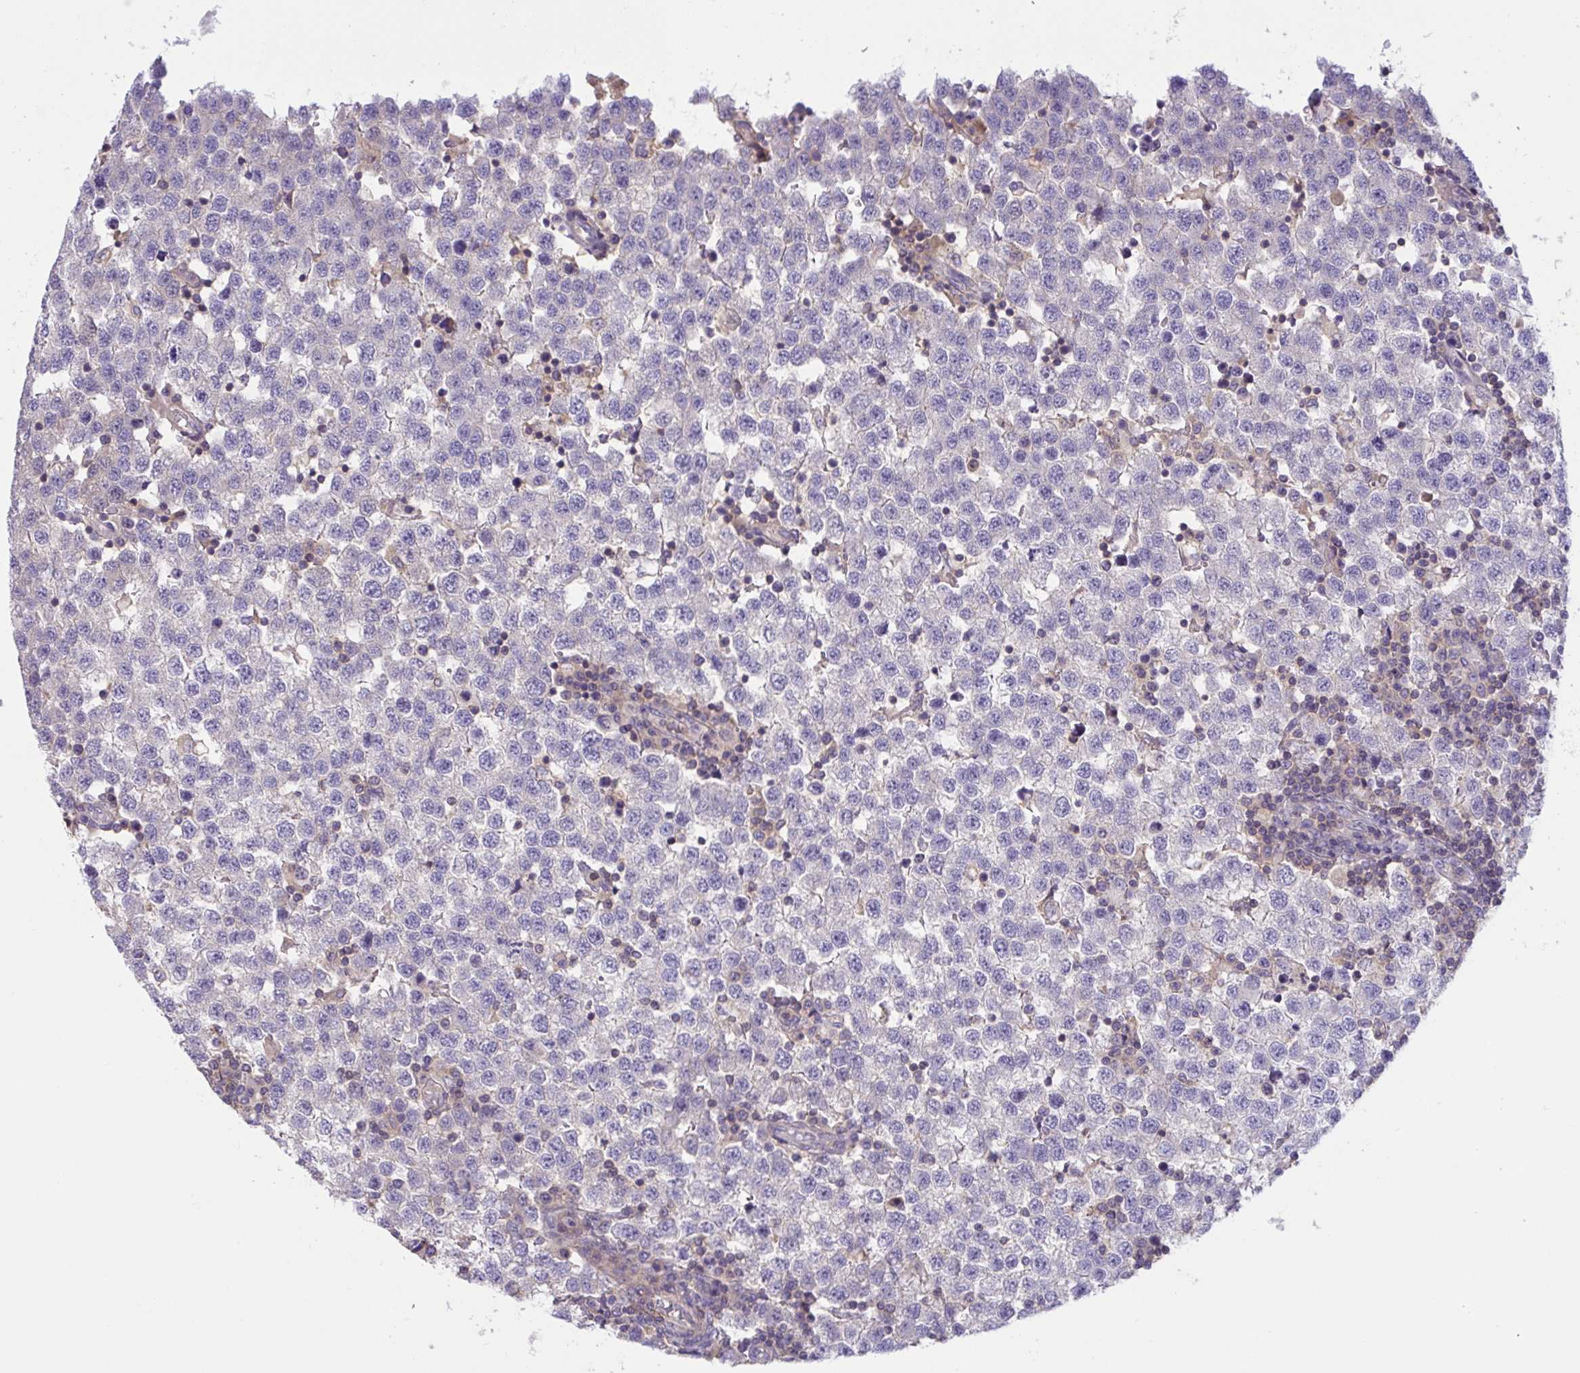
{"staining": {"intensity": "negative", "quantity": "none", "location": "none"}, "tissue": "testis cancer", "cell_type": "Tumor cells", "image_type": "cancer", "snomed": [{"axis": "morphology", "description": "Seminoma, NOS"}, {"axis": "topography", "description": "Testis"}], "caption": "There is no significant positivity in tumor cells of seminoma (testis).", "gene": "WNT9B", "patient": {"sex": "male", "age": 34}}